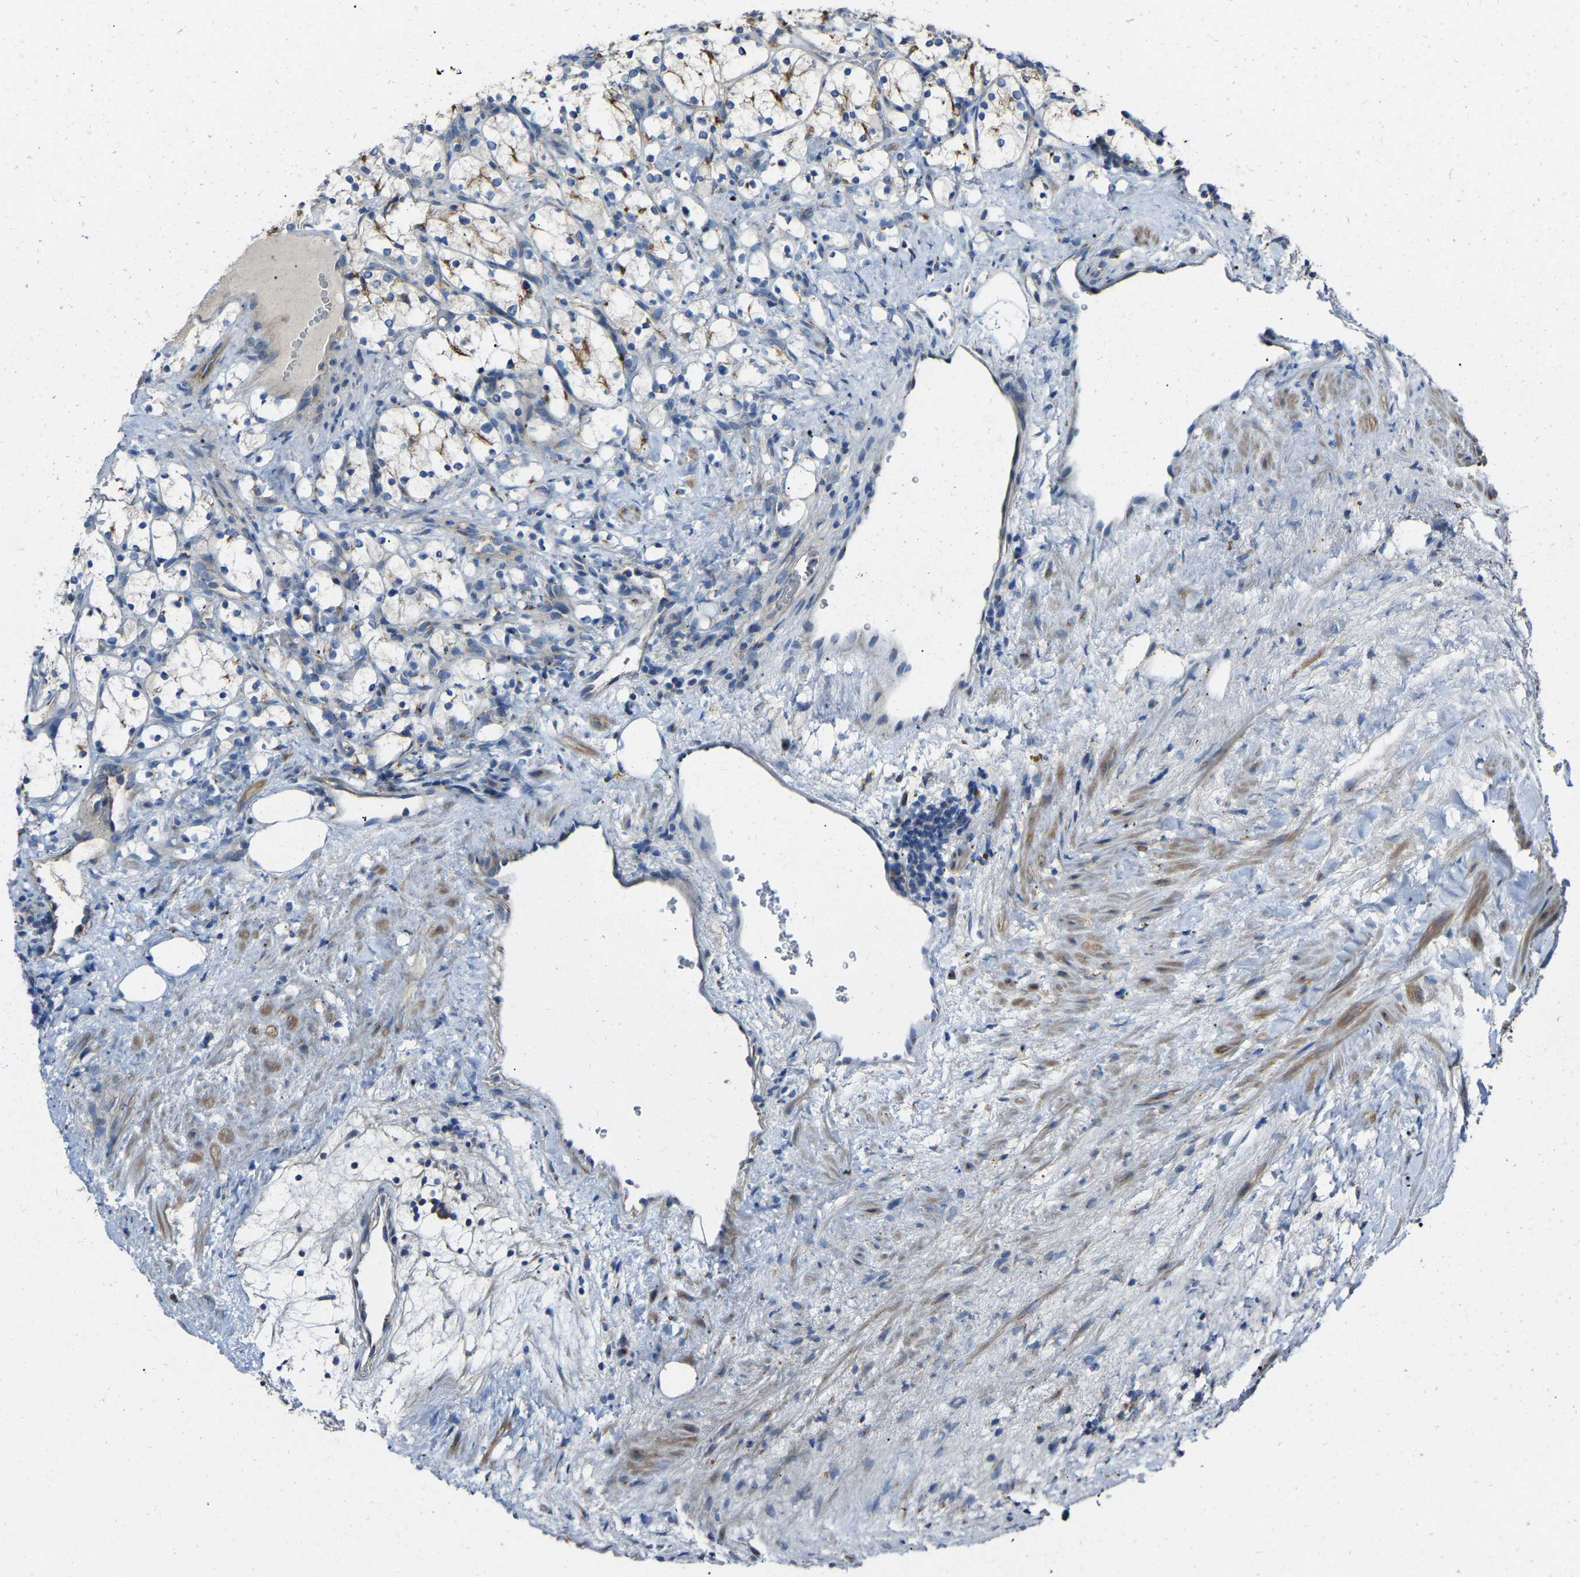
{"staining": {"intensity": "moderate", "quantity": "25%-75%", "location": "cytoplasmic/membranous"}, "tissue": "renal cancer", "cell_type": "Tumor cells", "image_type": "cancer", "snomed": [{"axis": "morphology", "description": "Adenocarcinoma, NOS"}, {"axis": "topography", "description": "Kidney"}], "caption": "Protein analysis of renal cancer (adenocarcinoma) tissue displays moderate cytoplasmic/membranous staining in approximately 25%-75% of tumor cells.", "gene": "CANT1", "patient": {"sex": "female", "age": 69}}